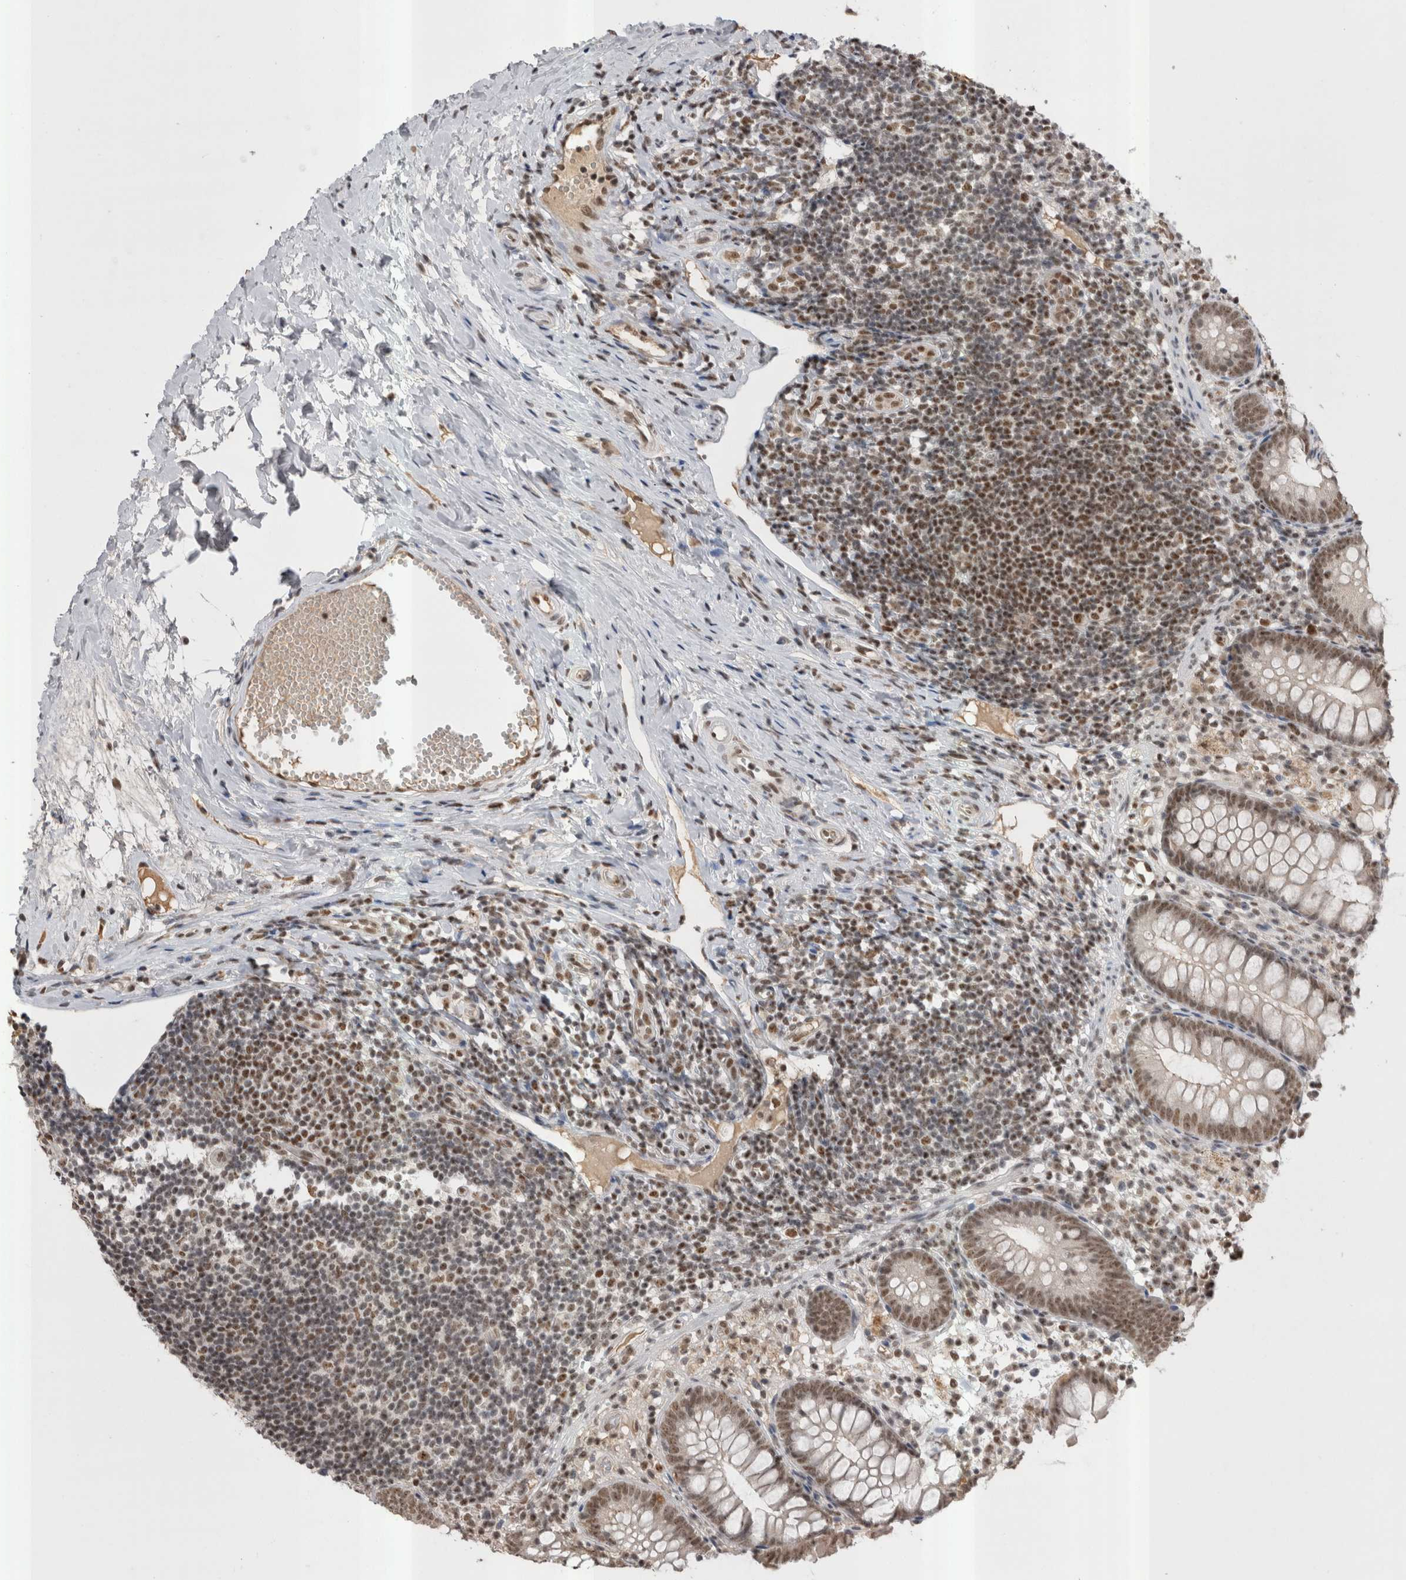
{"staining": {"intensity": "moderate", "quantity": ">75%", "location": "nuclear"}, "tissue": "appendix", "cell_type": "Glandular cells", "image_type": "normal", "snomed": [{"axis": "morphology", "description": "Normal tissue, NOS"}, {"axis": "topography", "description": "Appendix"}], "caption": "Moderate nuclear expression for a protein is identified in approximately >75% of glandular cells of benign appendix using IHC.", "gene": "DAXX", "patient": {"sex": "female", "age": 20}}